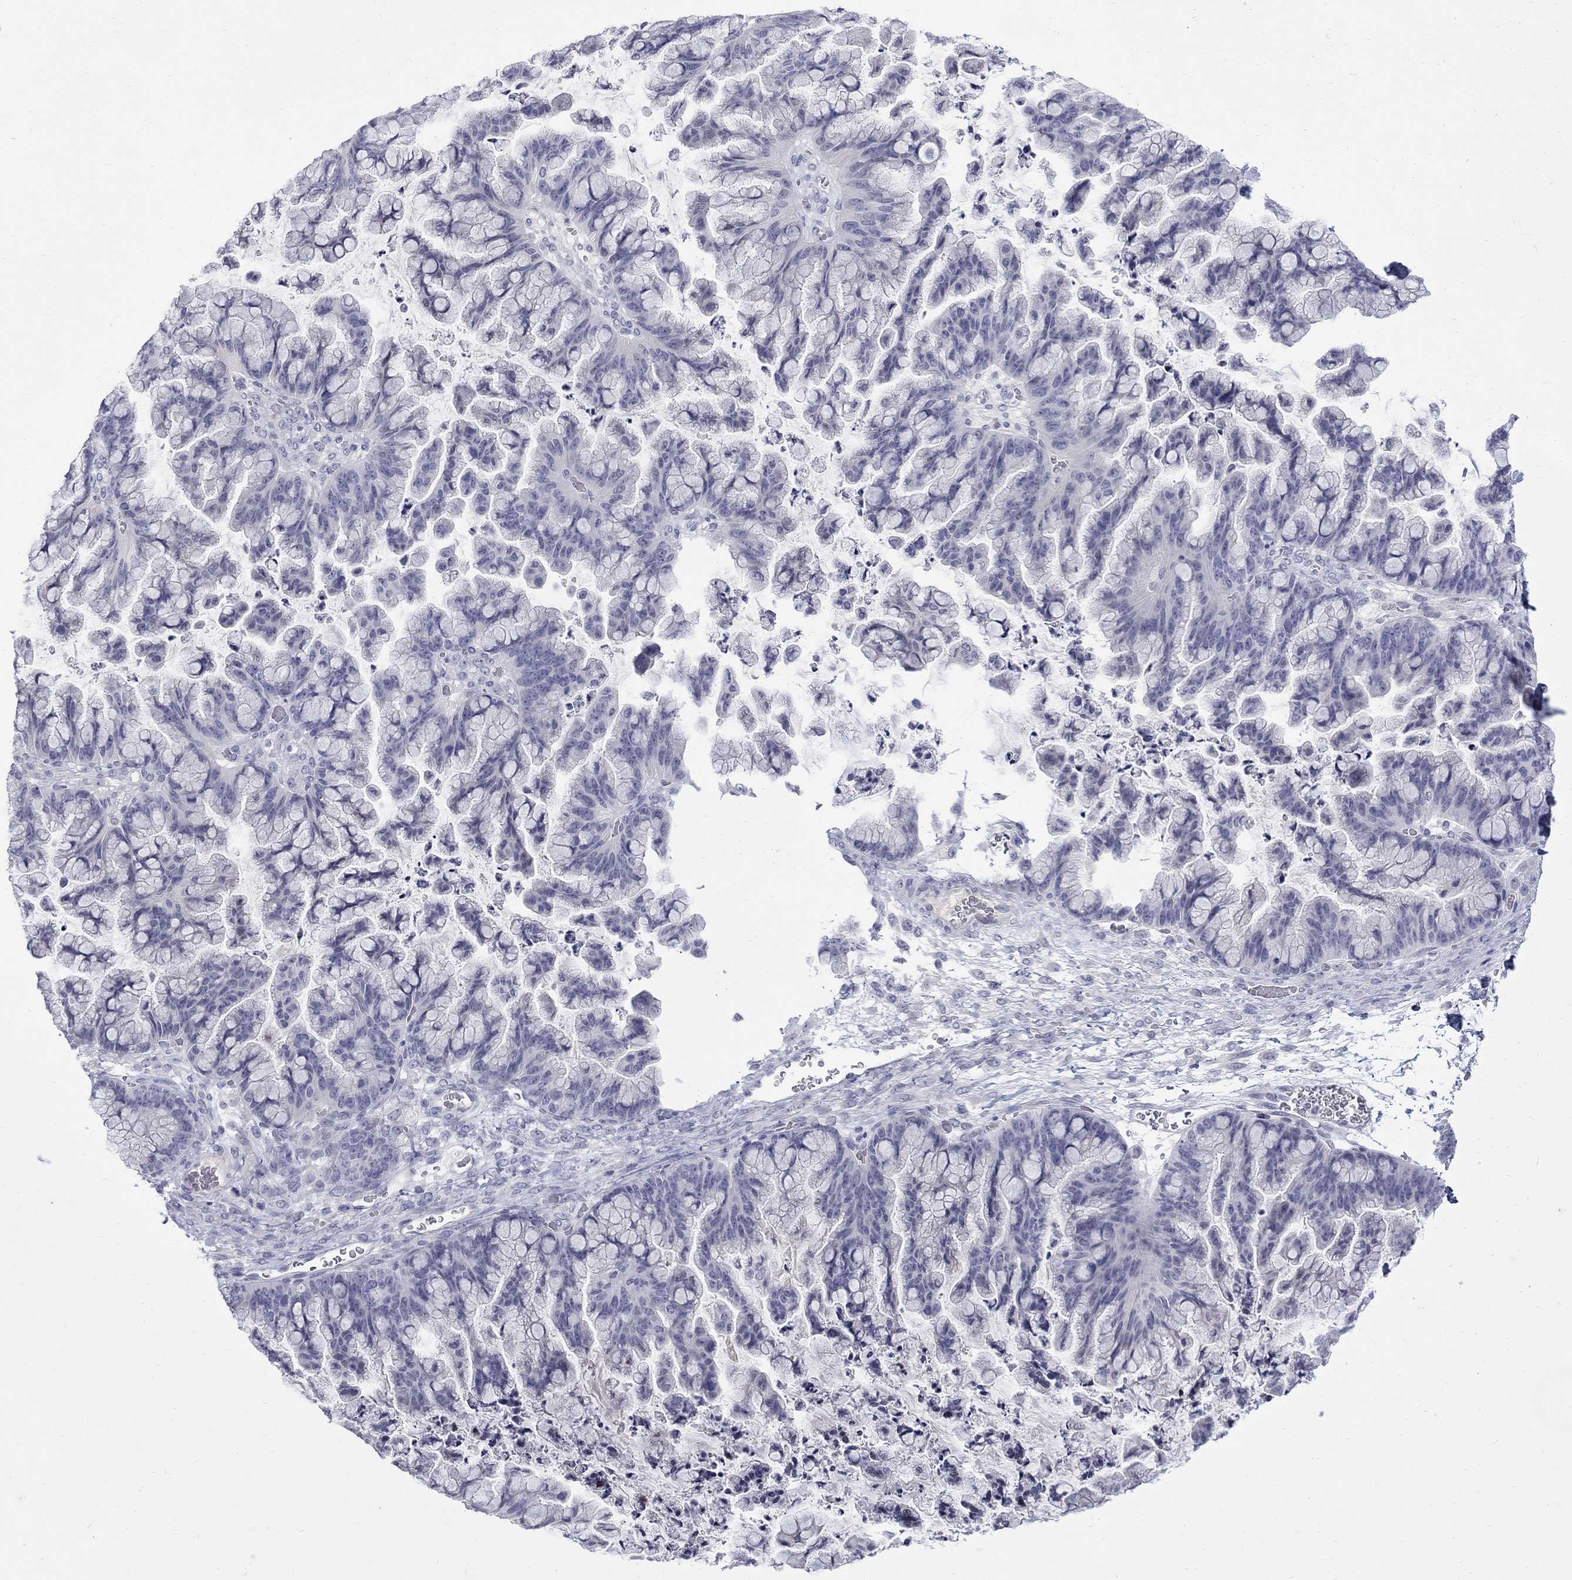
{"staining": {"intensity": "negative", "quantity": "none", "location": "none"}, "tissue": "ovarian cancer", "cell_type": "Tumor cells", "image_type": "cancer", "snomed": [{"axis": "morphology", "description": "Cystadenocarcinoma, mucinous, NOS"}, {"axis": "topography", "description": "Ovary"}], "caption": "High power microscopy histopathology image of an immunohistochemistry (IHC) image of ovarian cancer (mucinous cystadenocarcinoma), revealing no significant positivity in tumor cells.", "gene": "CTNND2", "patient": {"sex": "female", "age": 67}}